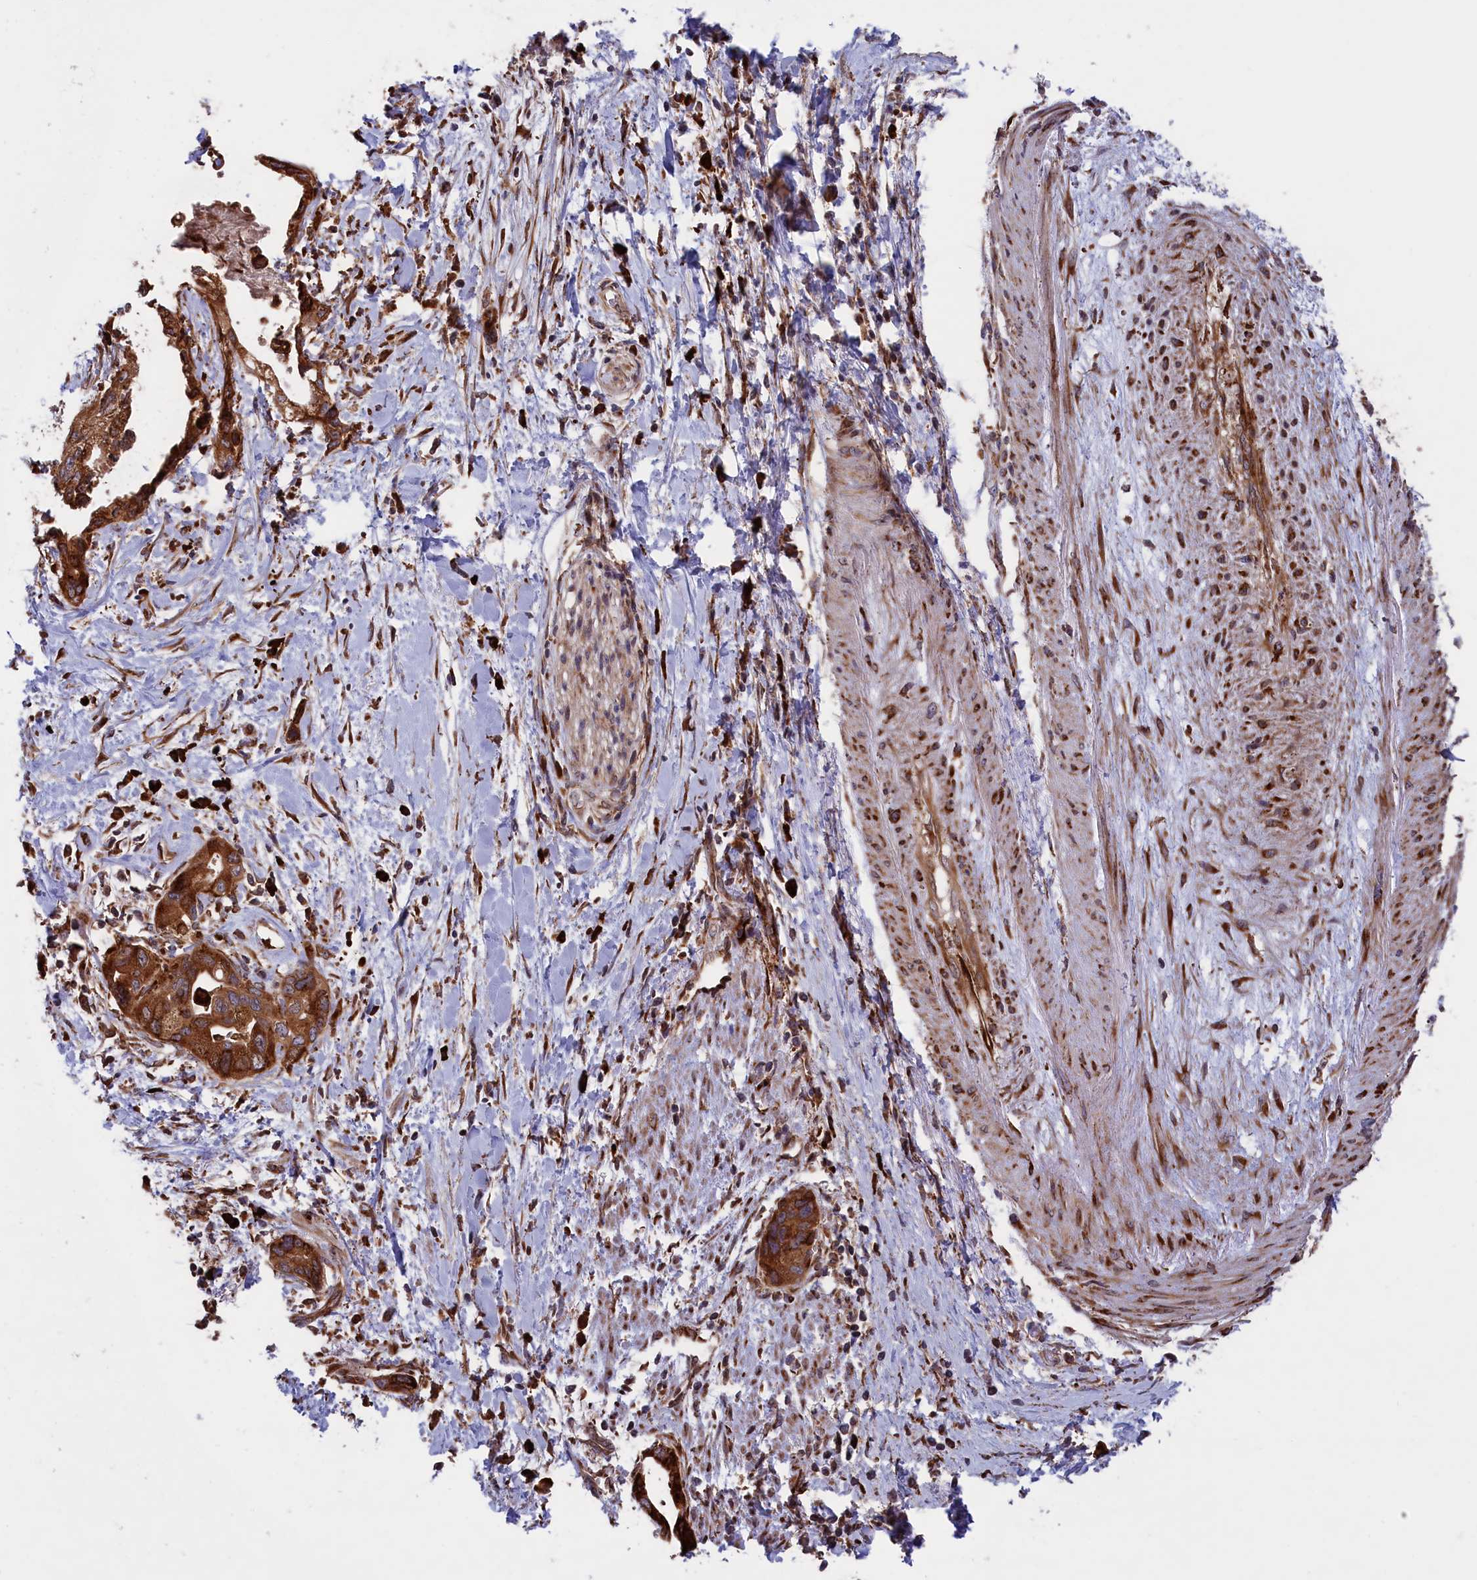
{"staining": {"intensity": "moderate", "quantity": ">75%", "location": "cytoplasmic/membranous"}, "tissue": "pancreatic cancer", "cell_type": "Tumor cells", "image_type": "cancer", "snomed": [{"axis": "morphology", "description": "Normal tissue, NOS"}, {"axis": "morphology", "description": "Adenocarcinoma, NOS"}, {"axis": "topography", "description": "Pancreas"}, {"axis": "topography", "description": "Peripheral nerve tissue"}], "caption": "Immunohistochemical staining of pancreatic adenocarcinoma exhibits medium levels of moderate cytoplasmic/membranous positivity in approximately >75% of tumor cells.", "gene": "PLA2G4C", "patient": {"sex": "male", "age": 59}}